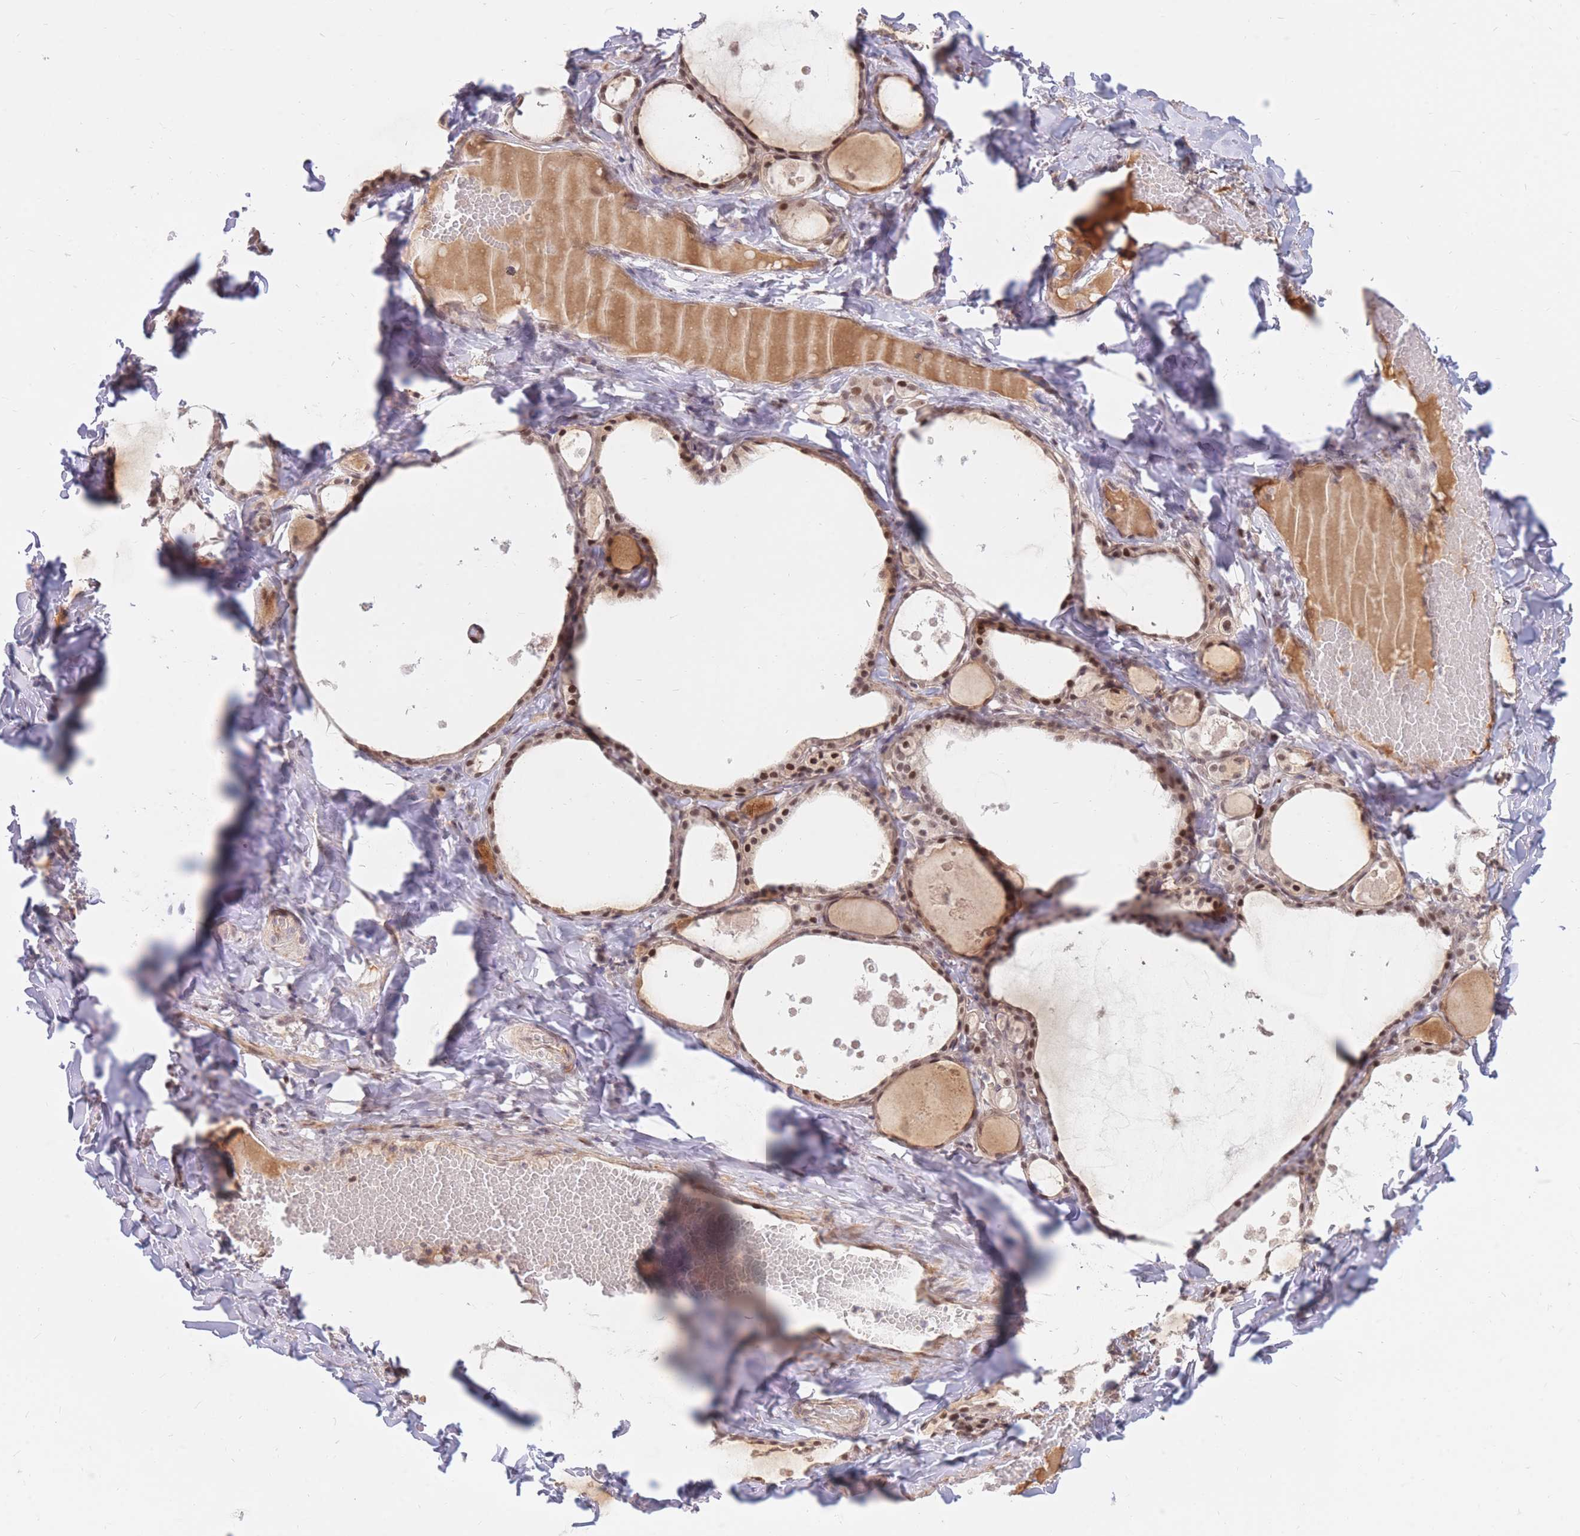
{"staining": {"intensity": "moderate", "quantity": ">75%", "location": "nuclear"}, "tissue": "thyroid gland", "cell_type": "Glandular cells", "image_type": "normal", "snomed": [{"axis": "morphology", "description": "Normal tissue, NOS"}, {"axis": "topography", "description": "Thyroid gland"}], "caption": "Thyroid gland stained for a protein (brown) shows moderate nuclear positive expression in approximately >75% of glandular cells.", "gene": "ERICH6B", "patient": {"sex": "male", "age": 56}}